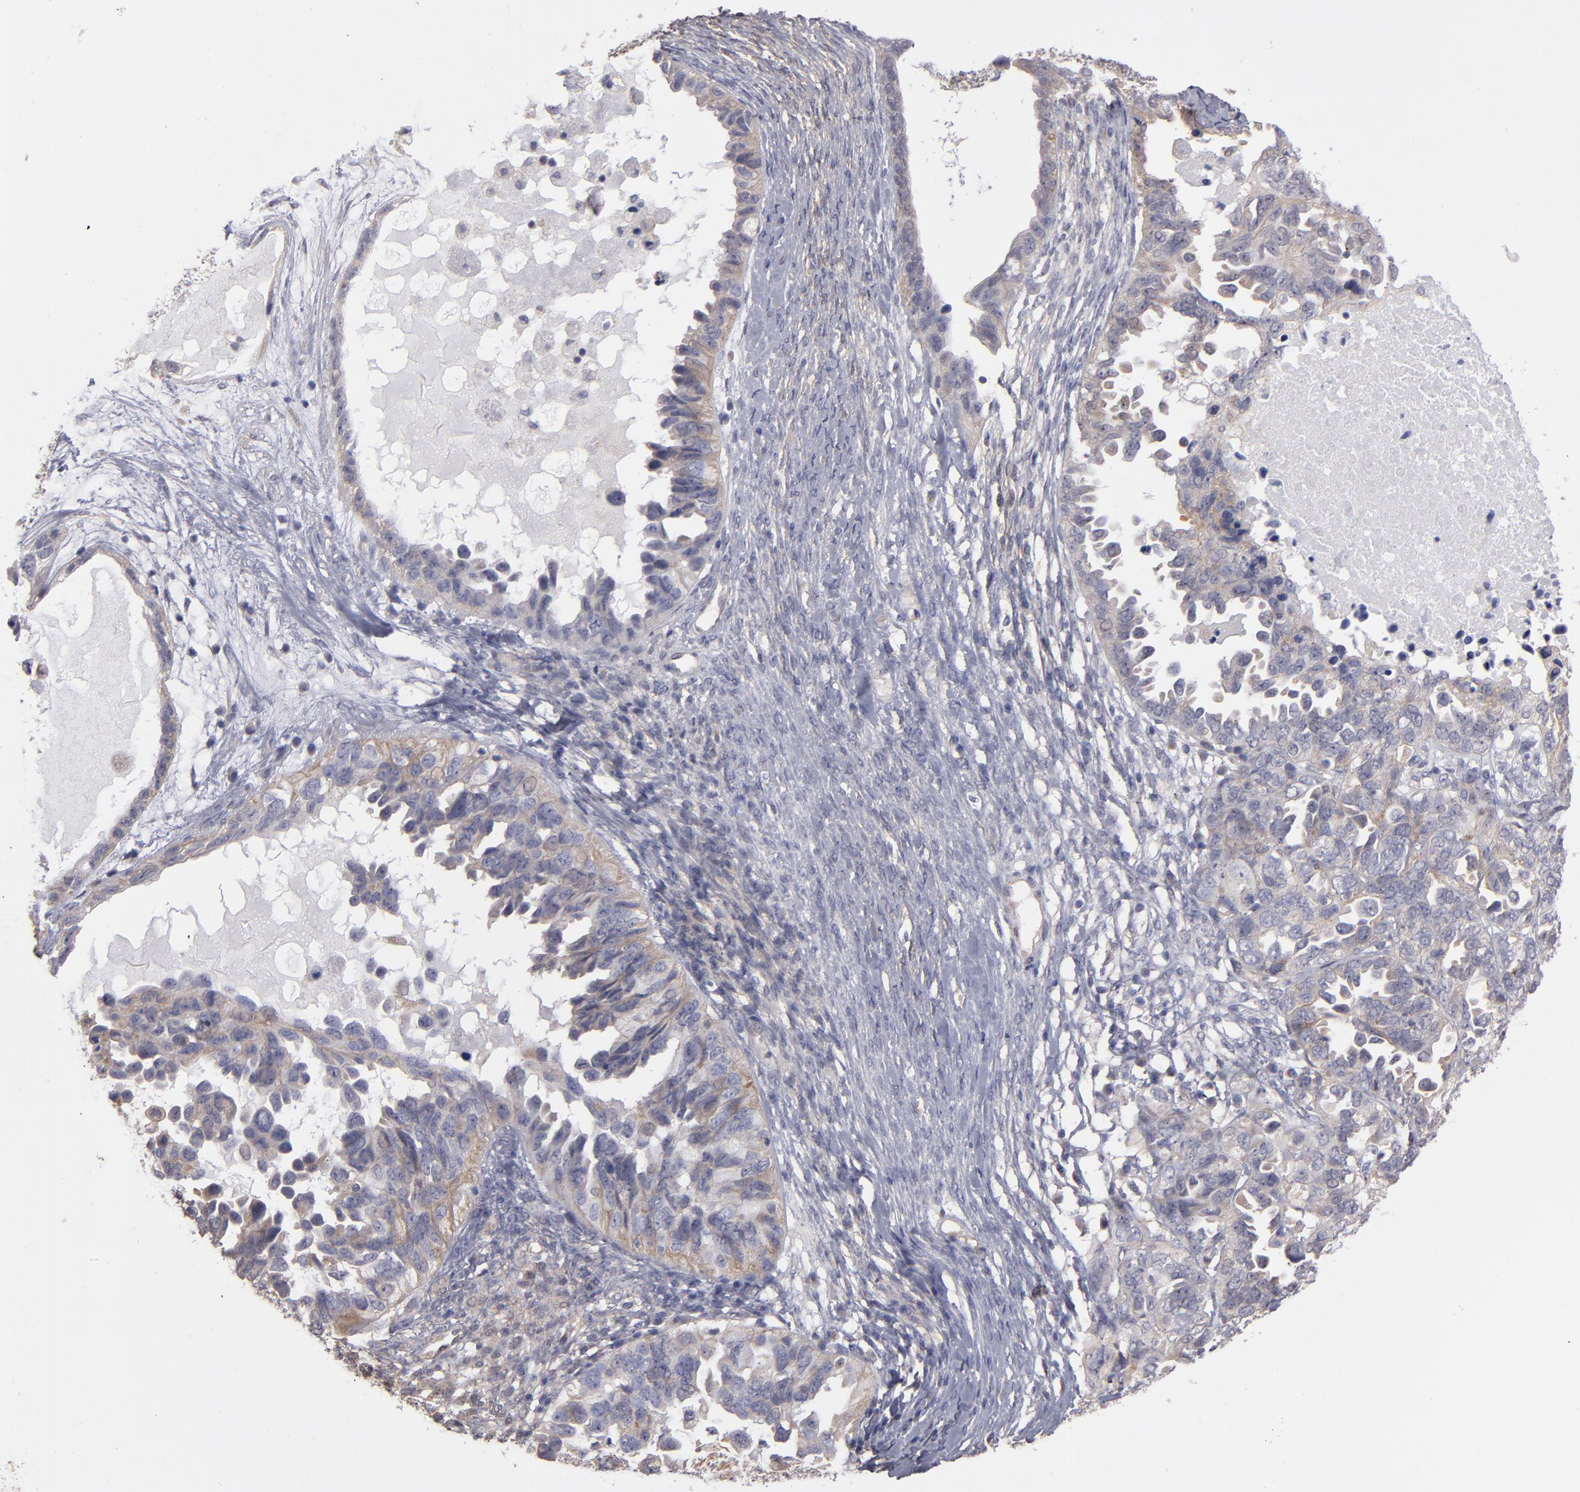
{"staining": {"intensity": "weak", "quantity": ">75%", "location": "cytoplasmic/membranous"}, "tissue": "ovarian cancer", "cell_type": "Tumor cells", "image_type": "cancer", "snomed": [{"axis": "morphology", "description": "Cystadenocarcinoma, serous, NOS"}, {"axis": "topography", "description": "Ovary"}], "caption": "Ovarian cancer stained for a protein (brown) displays weak cytoplasmic/membranous positive expression in about >75% of tumor cells.", "gene": "NDRG2", "patient": {"sex": "female", "age": 82}}